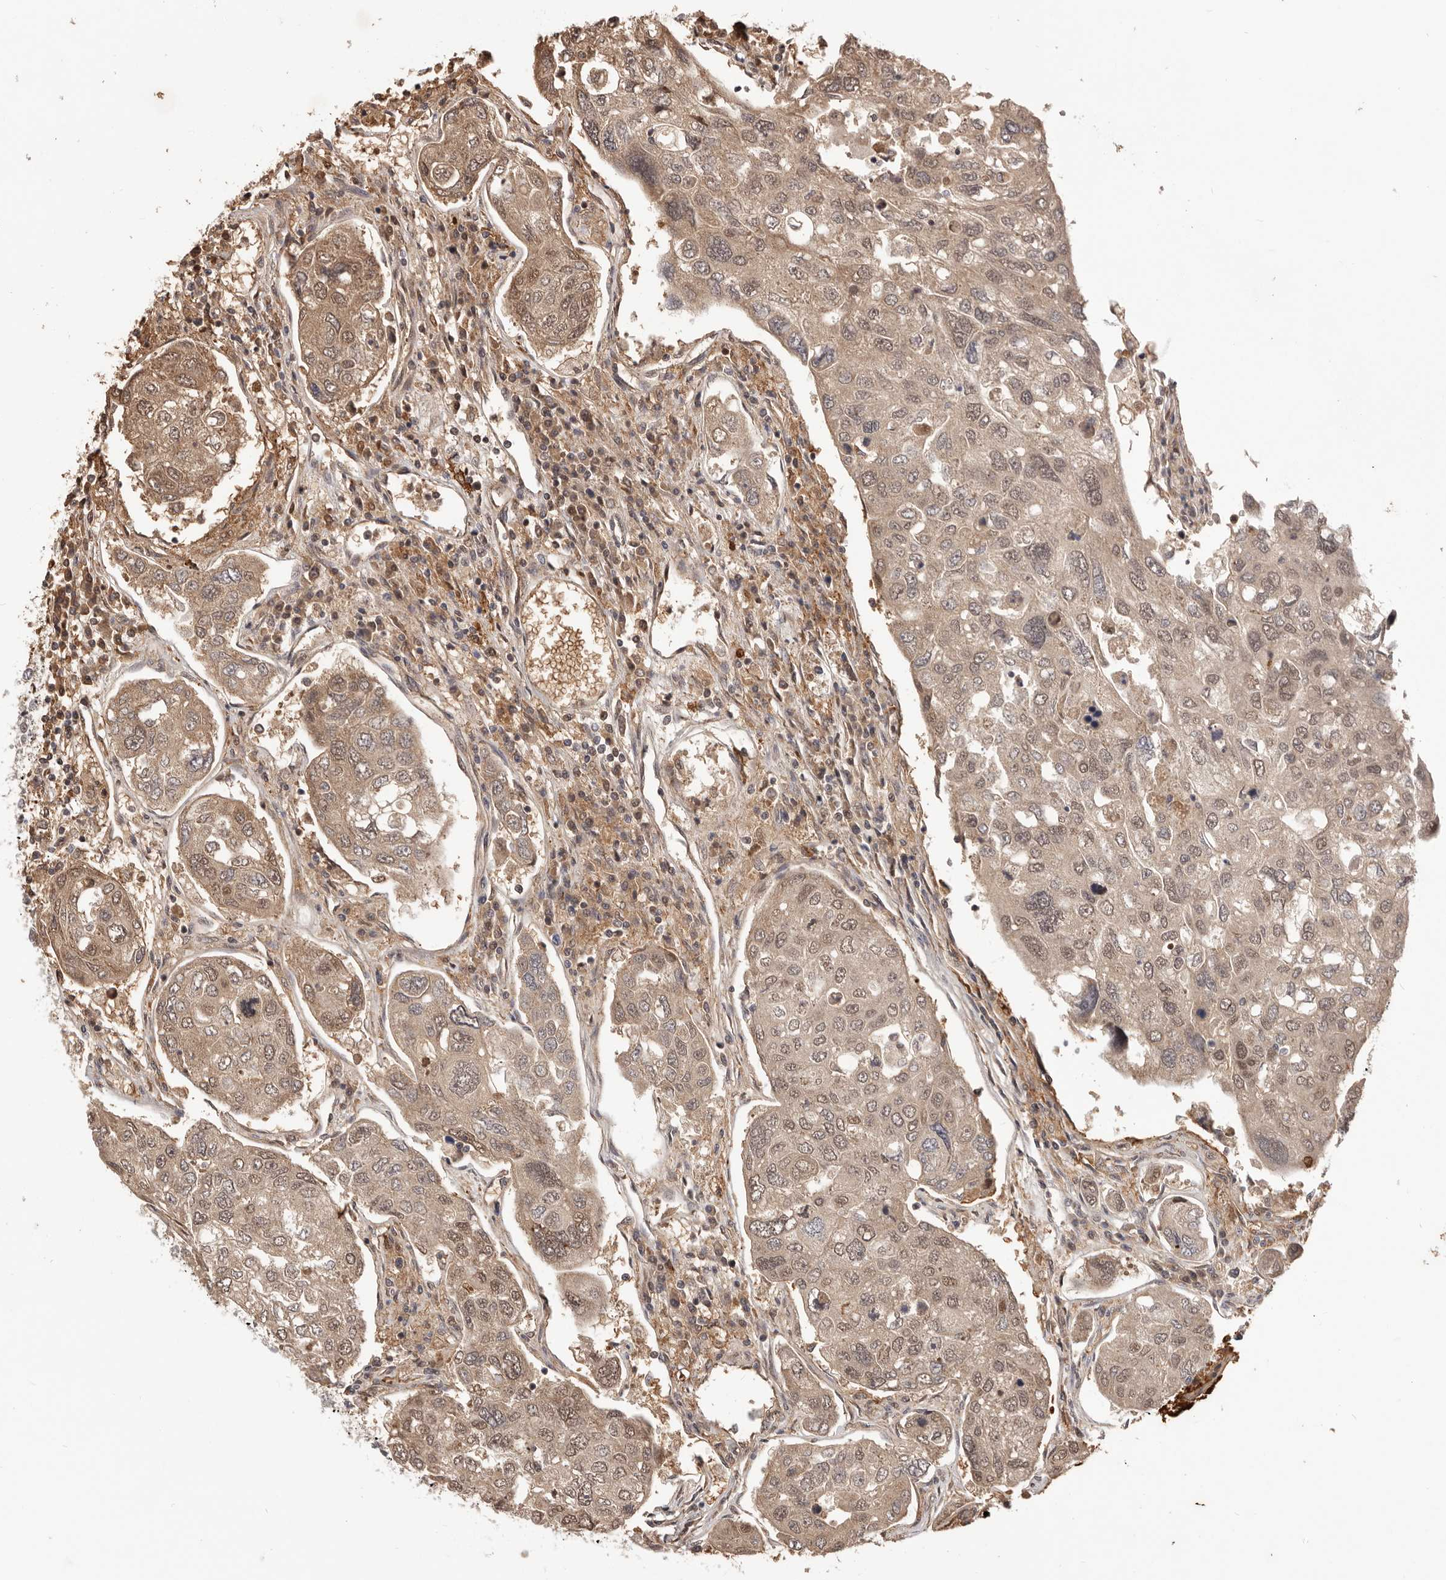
{"staining": {"intensity": "moderate", "quantity": ">75%", "location": "cytoplasmic/membranous,nuclear"}, "tissue": "urothelial cancer", "cell_type": "Tumor cells", "image_type": "cancer", "snomed": [{"axis": "morphology", "description": "Urothelial carcinoma, High grade"}, {"axis": "topography", "description": "Lymph node"}, {"axis": "topography", "description": "Urinary bladder"}], "caption": "Immunohistochemical staining of human high-grade urothelial carcinoma displays medium levels of moderate cytoplasmic/membranous and nuclear protein positivity in about >75% of tumor cells.", "gene": "NCOA3", "patient": {"sex": "male", "age": 51}}